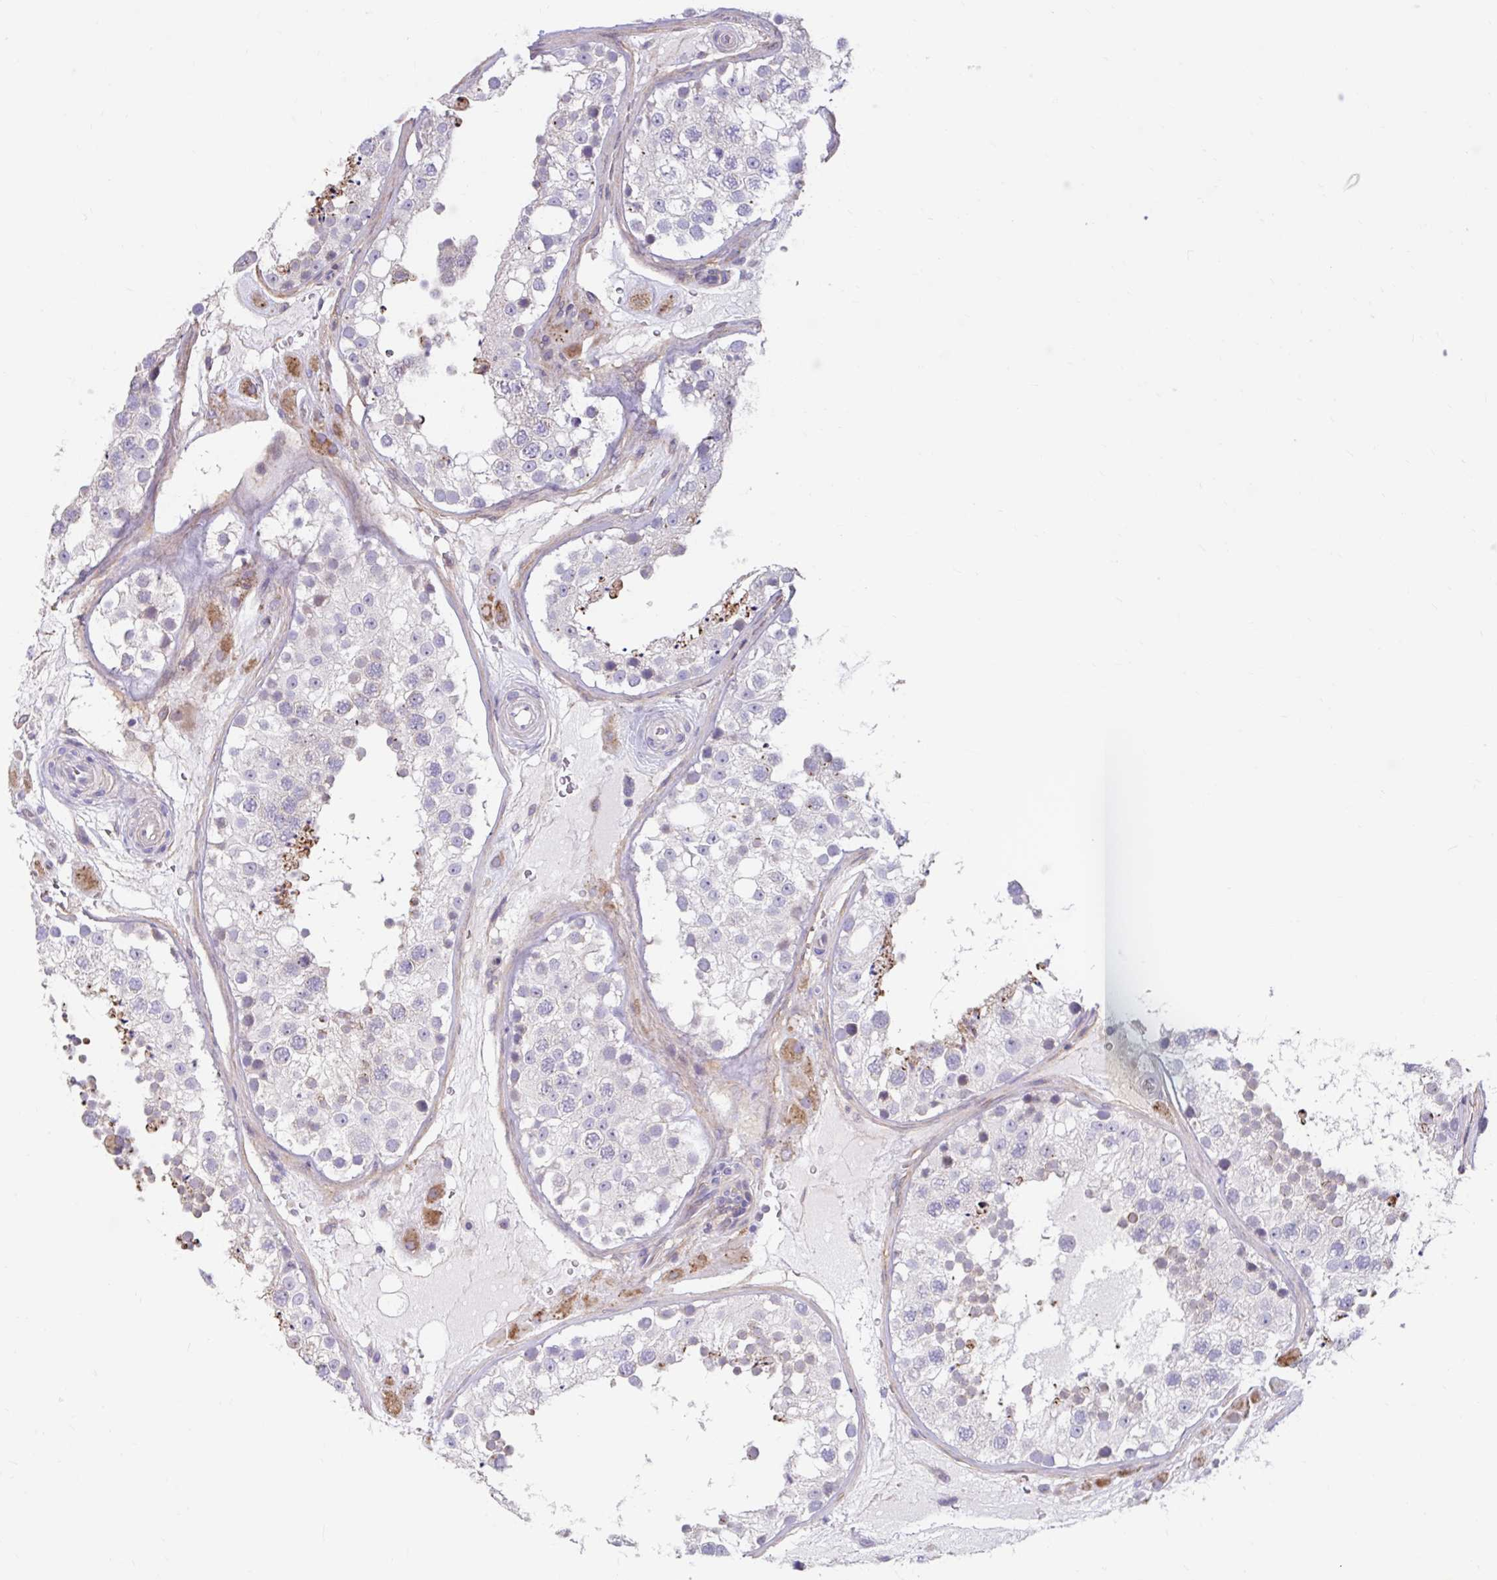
{"staining": {"intensity": "moderate", "quantity": "<25%", "location": "cytoplasmic/membranous"}, "tissue": "testis", "cell_type": "Cells in seminiferous ducts", "image_type": "normal", "snomed": [{"axis": "morphology", "description": "Normal tissue, NOS"}, {"axis": "topography", "description": "Testis"}], "caption": "A high-resolution micrograph shows immunohistochemistry staining of normal testis, which reveals moderate cytoplasmic/membranous expression in about <25% of cells in seminiferous ducts.", "gene": "NT5C1B", "patient": {"sex": "male", "age": 26}}